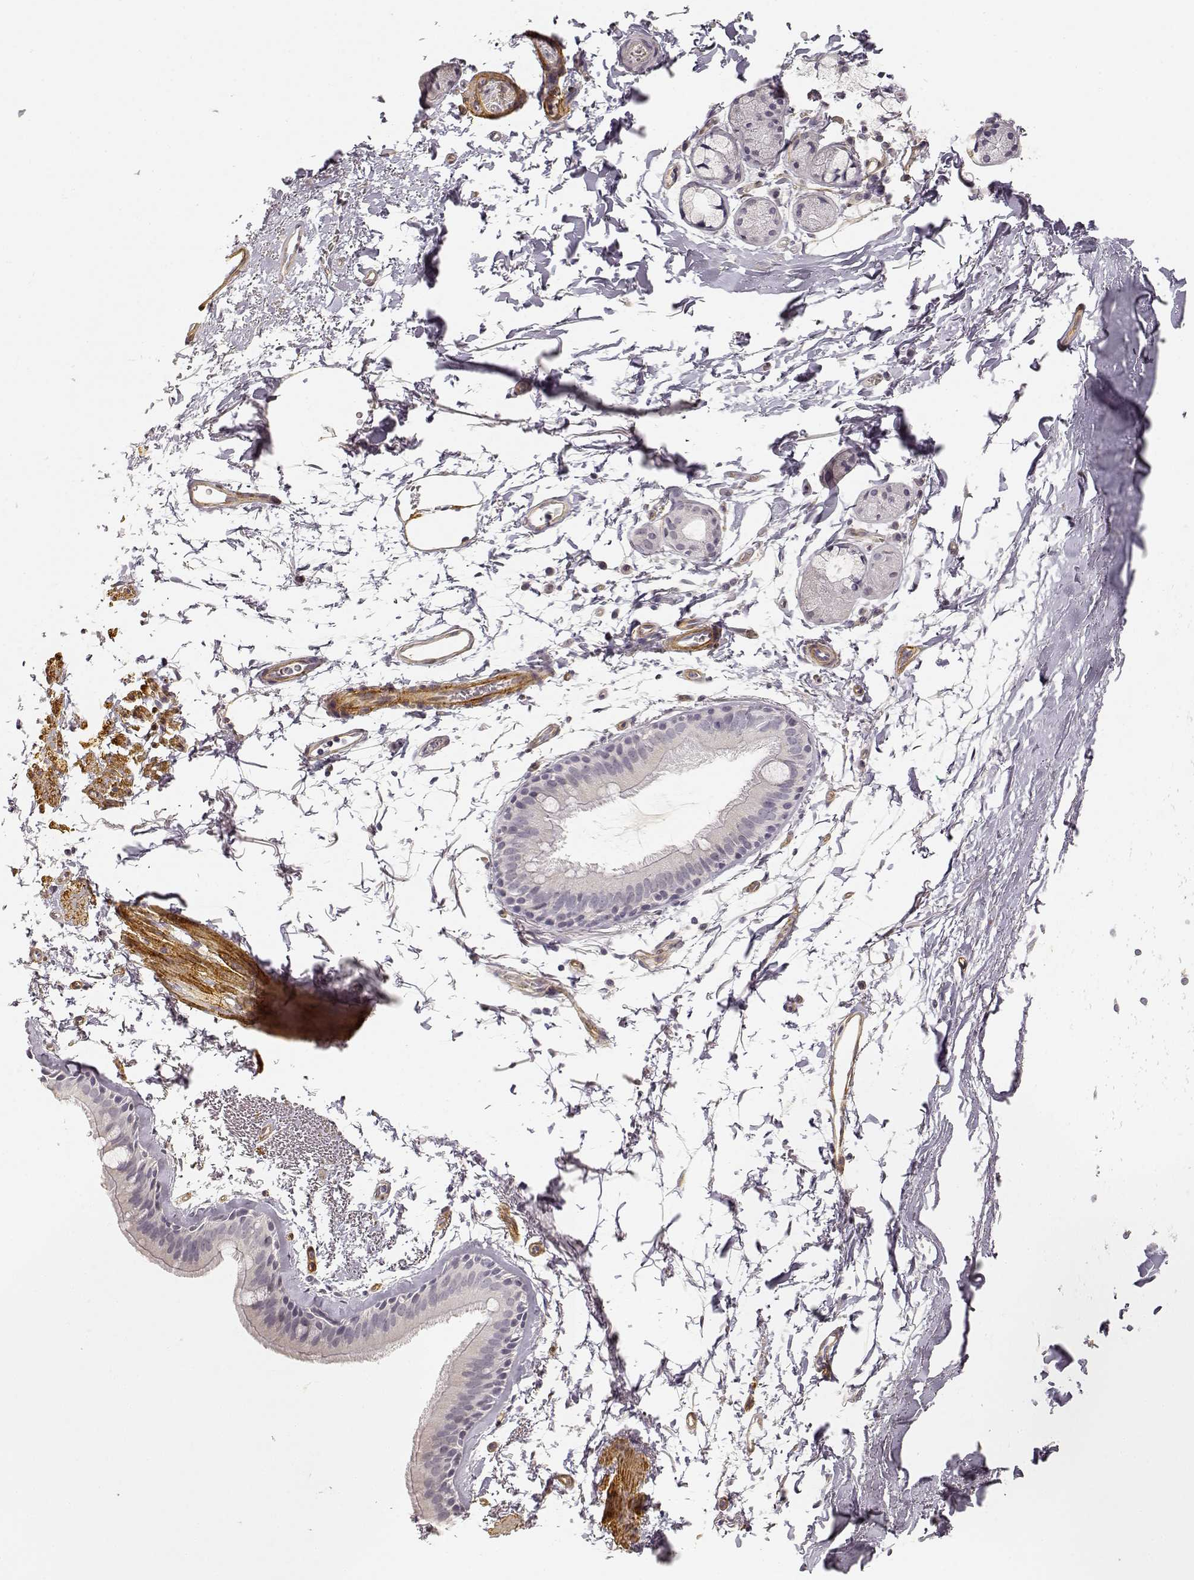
{"staining": {"intensity": "negative", "quantity": "none", "location": "none"}, "tissue": "soft tissue", "cell_type": "Fibroblasts", "image_type": "normal", "snomed": [{"axis": "morphology", "description": "Normal tissue, NOS"}, {"axis": "topography", "description": "Lymph node"}, {"axis": "topography", "description": "Bronchus"}], "caption": "Fibroblasts show no significant protein positivity in unremarkable soft tissue.", "gene": "LAMA4", "patient": {"sex": "female", "age": 70}}